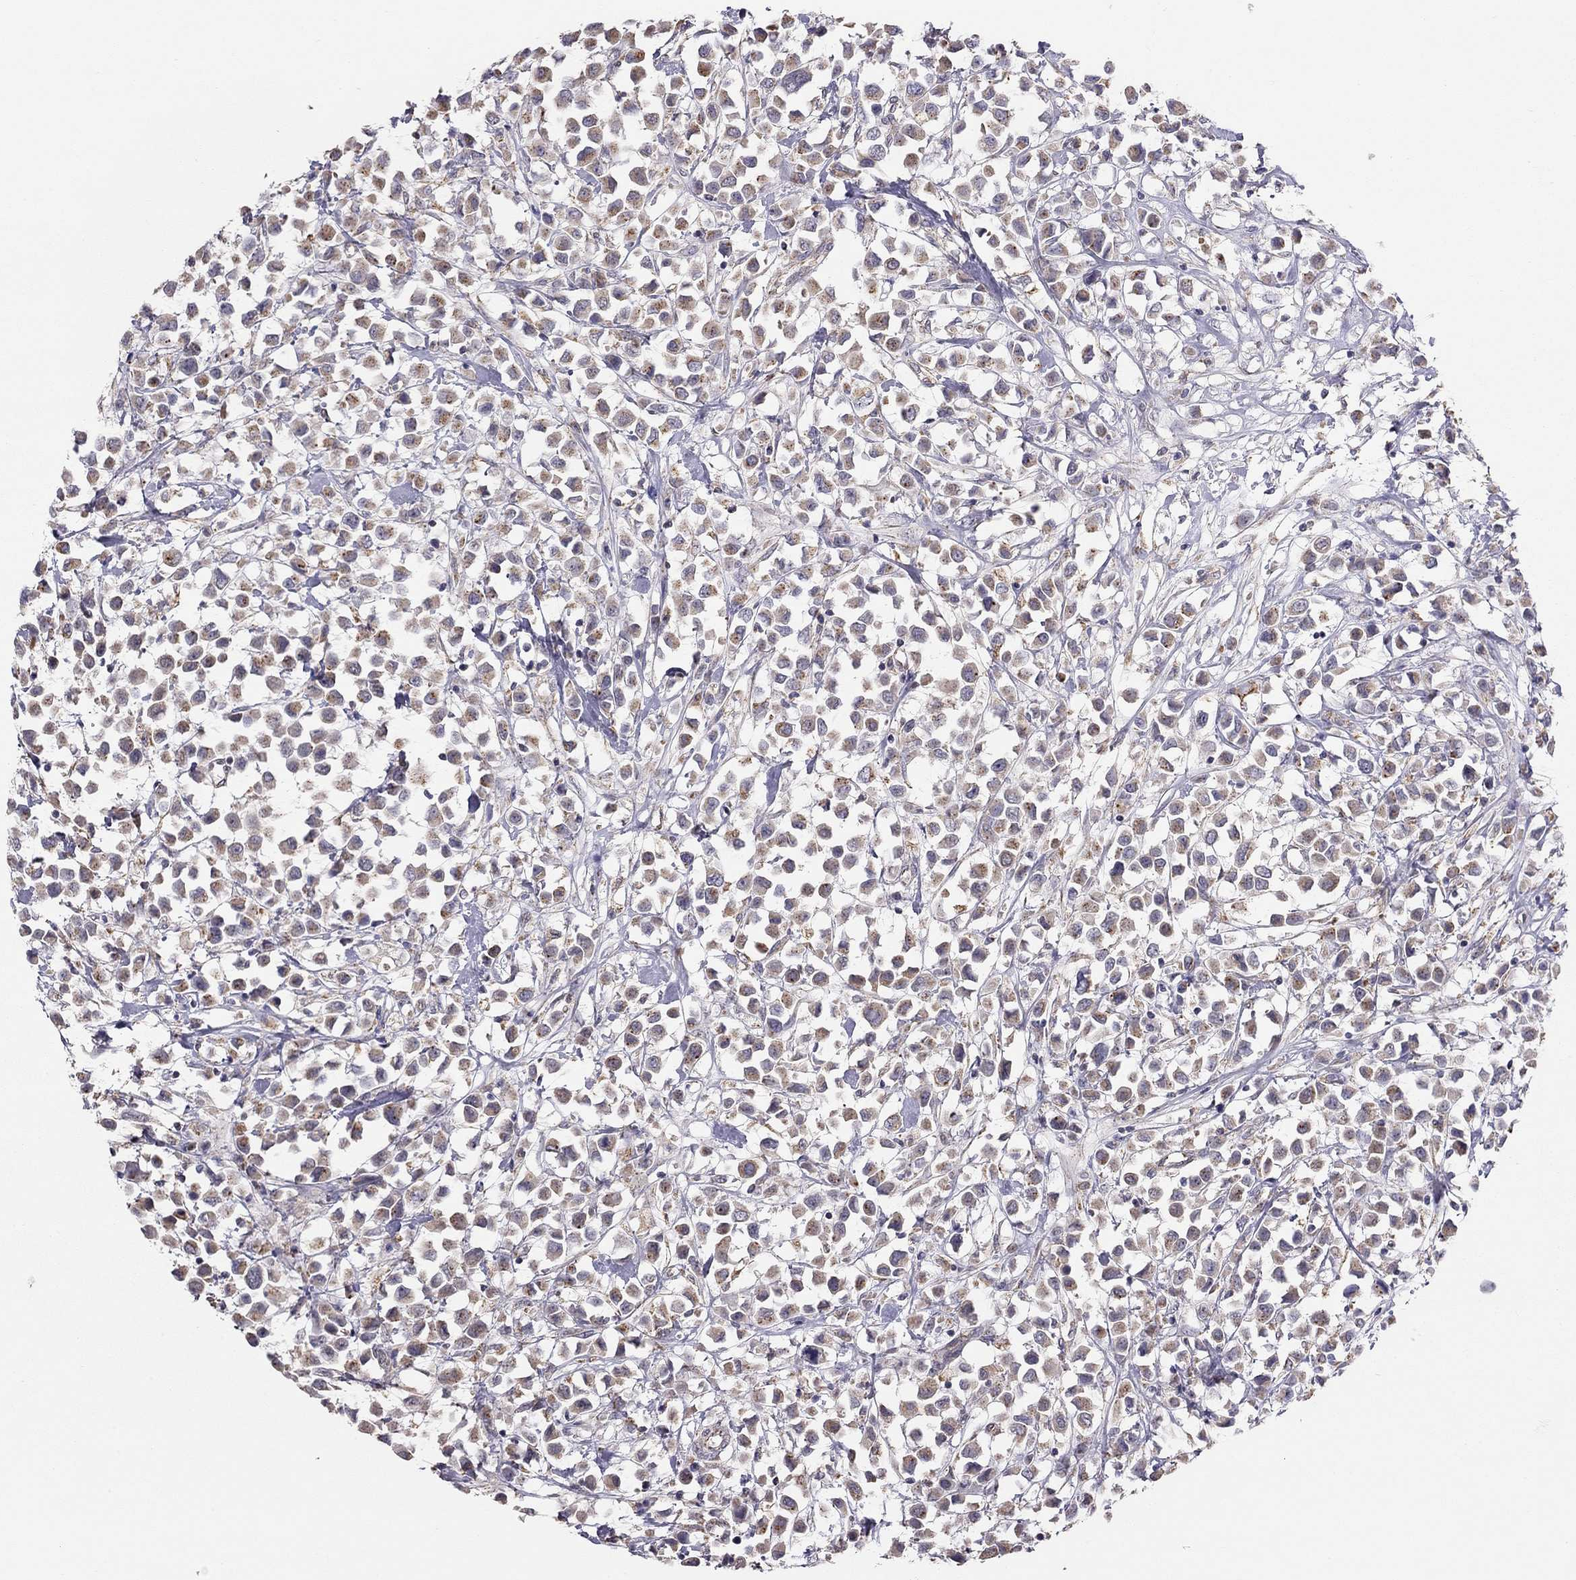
{"staining": {"intensity": "moderate", "quantity": ">75%", "location": "cytoplasmic/membranous"}, "tissue": "breast cancer", "cell_type": "Tumor cells", "image_type": "cancer", "snomed": [{"axis": "morphology", "description": "Duct carcinoma"}, {"axis": "topography", "description": "Breast"}], "caption": "Brown immunohistochemical staining in breast cancer displays moderate cytoplasmic/membranous staining in about >75% of tumor cells. The staining is performed using DAB brown chromogen to label protein expression. The nuclei are counter-stained blue using hematoxylin.", "gene": "LRIT3", "patient": {"sex": "female", "age": 61}}